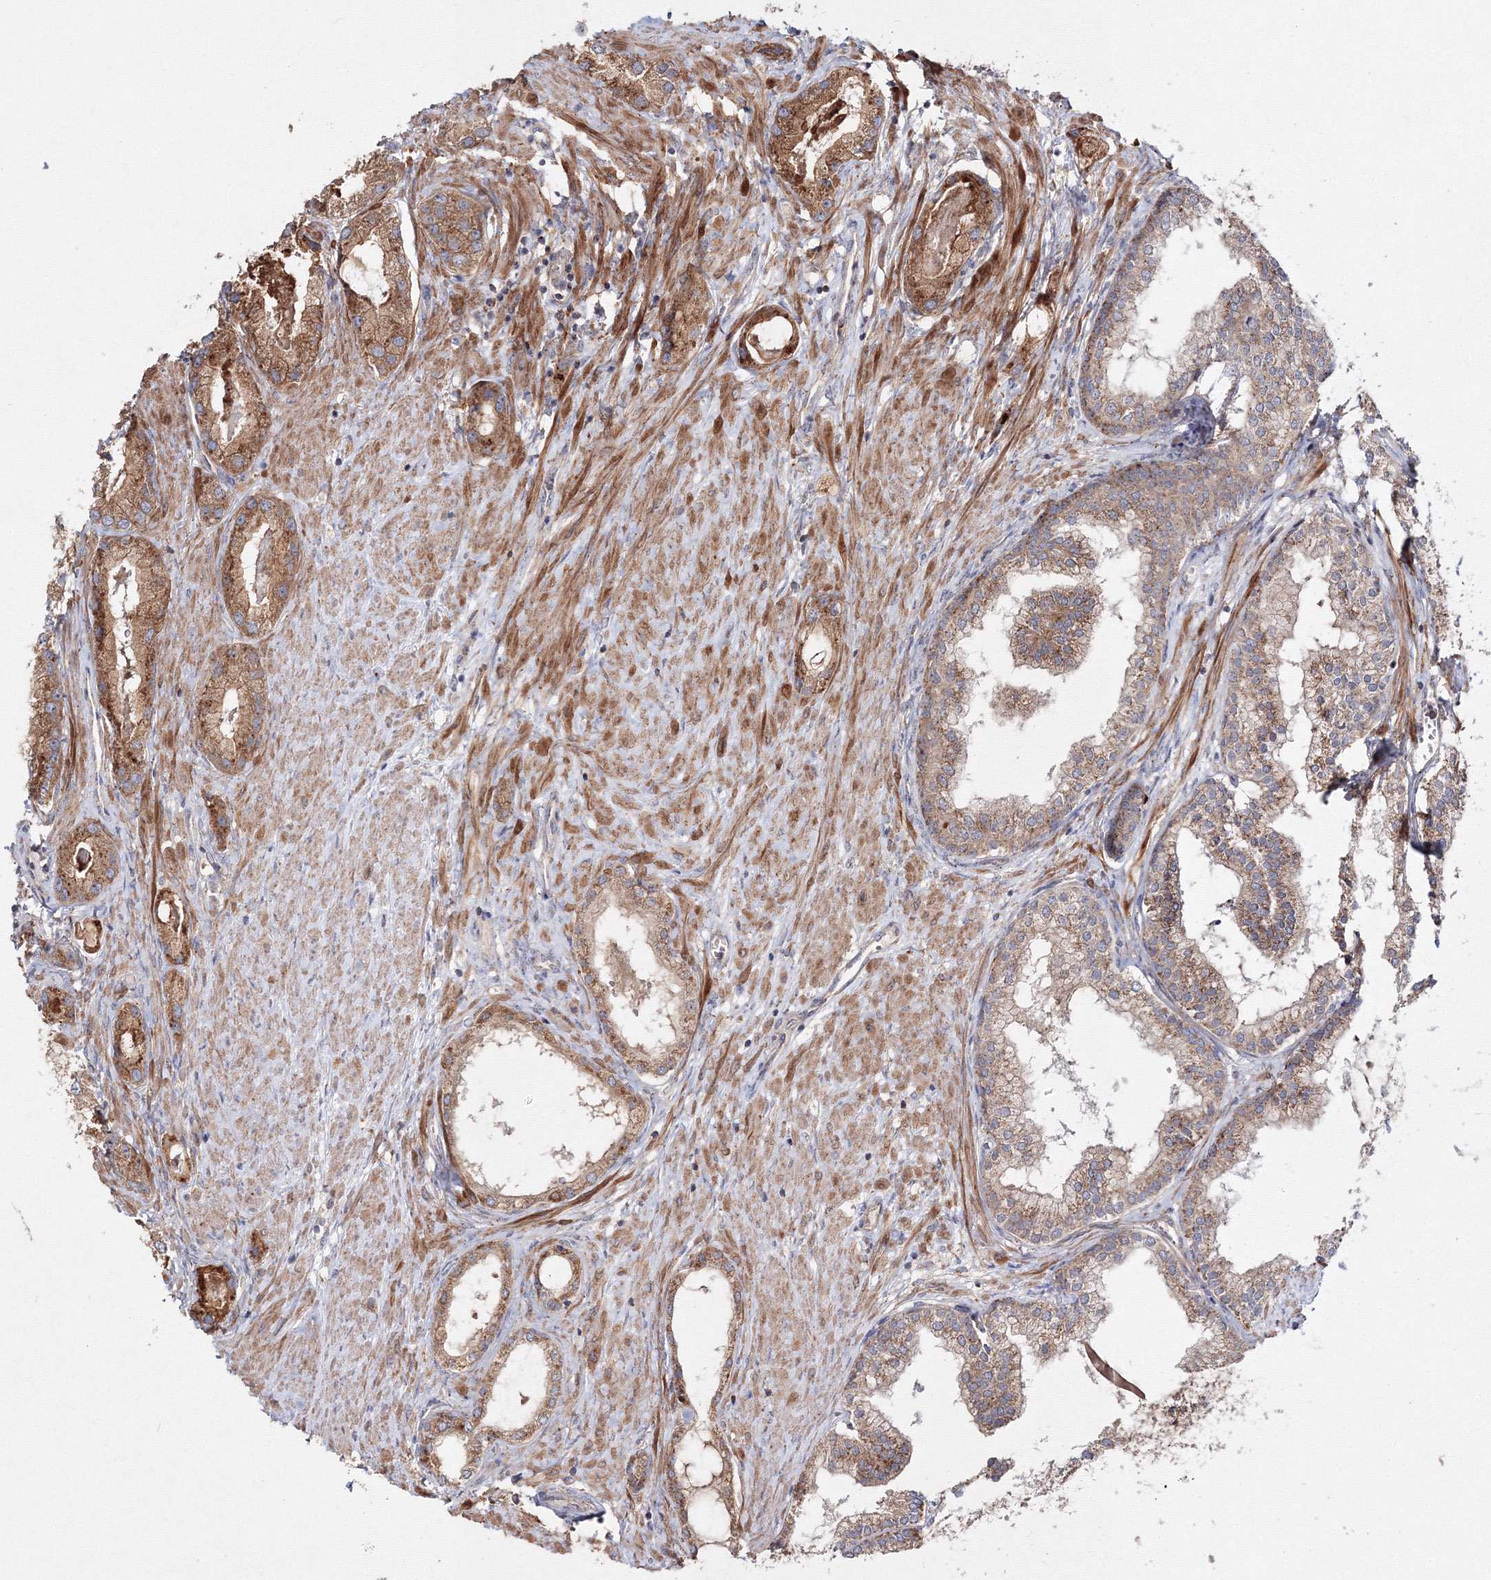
{"staining": {"intensity": "moderate", "quantity": ">75%", "location": "cytoplasmic/membranous"}, "tissue": "prostate cancer", "cell_type": "Tumor cells", "image_type": "cancer", "snomed": [{"axis": "morphology", "description": "Adenocarcinoma, Low grade"}, {"axis": "topography", "description": "Prostate"}], "caption": "Immunohistochemistry (IHC) (DAB) staining of low-grade adenocarcinoma (prostate) exhibits moderate cytoplasmic/membranous protein staining in about >75% of tumor cells.", "gene": "DDO", "patient": {"sex": "male", "age": 62}}